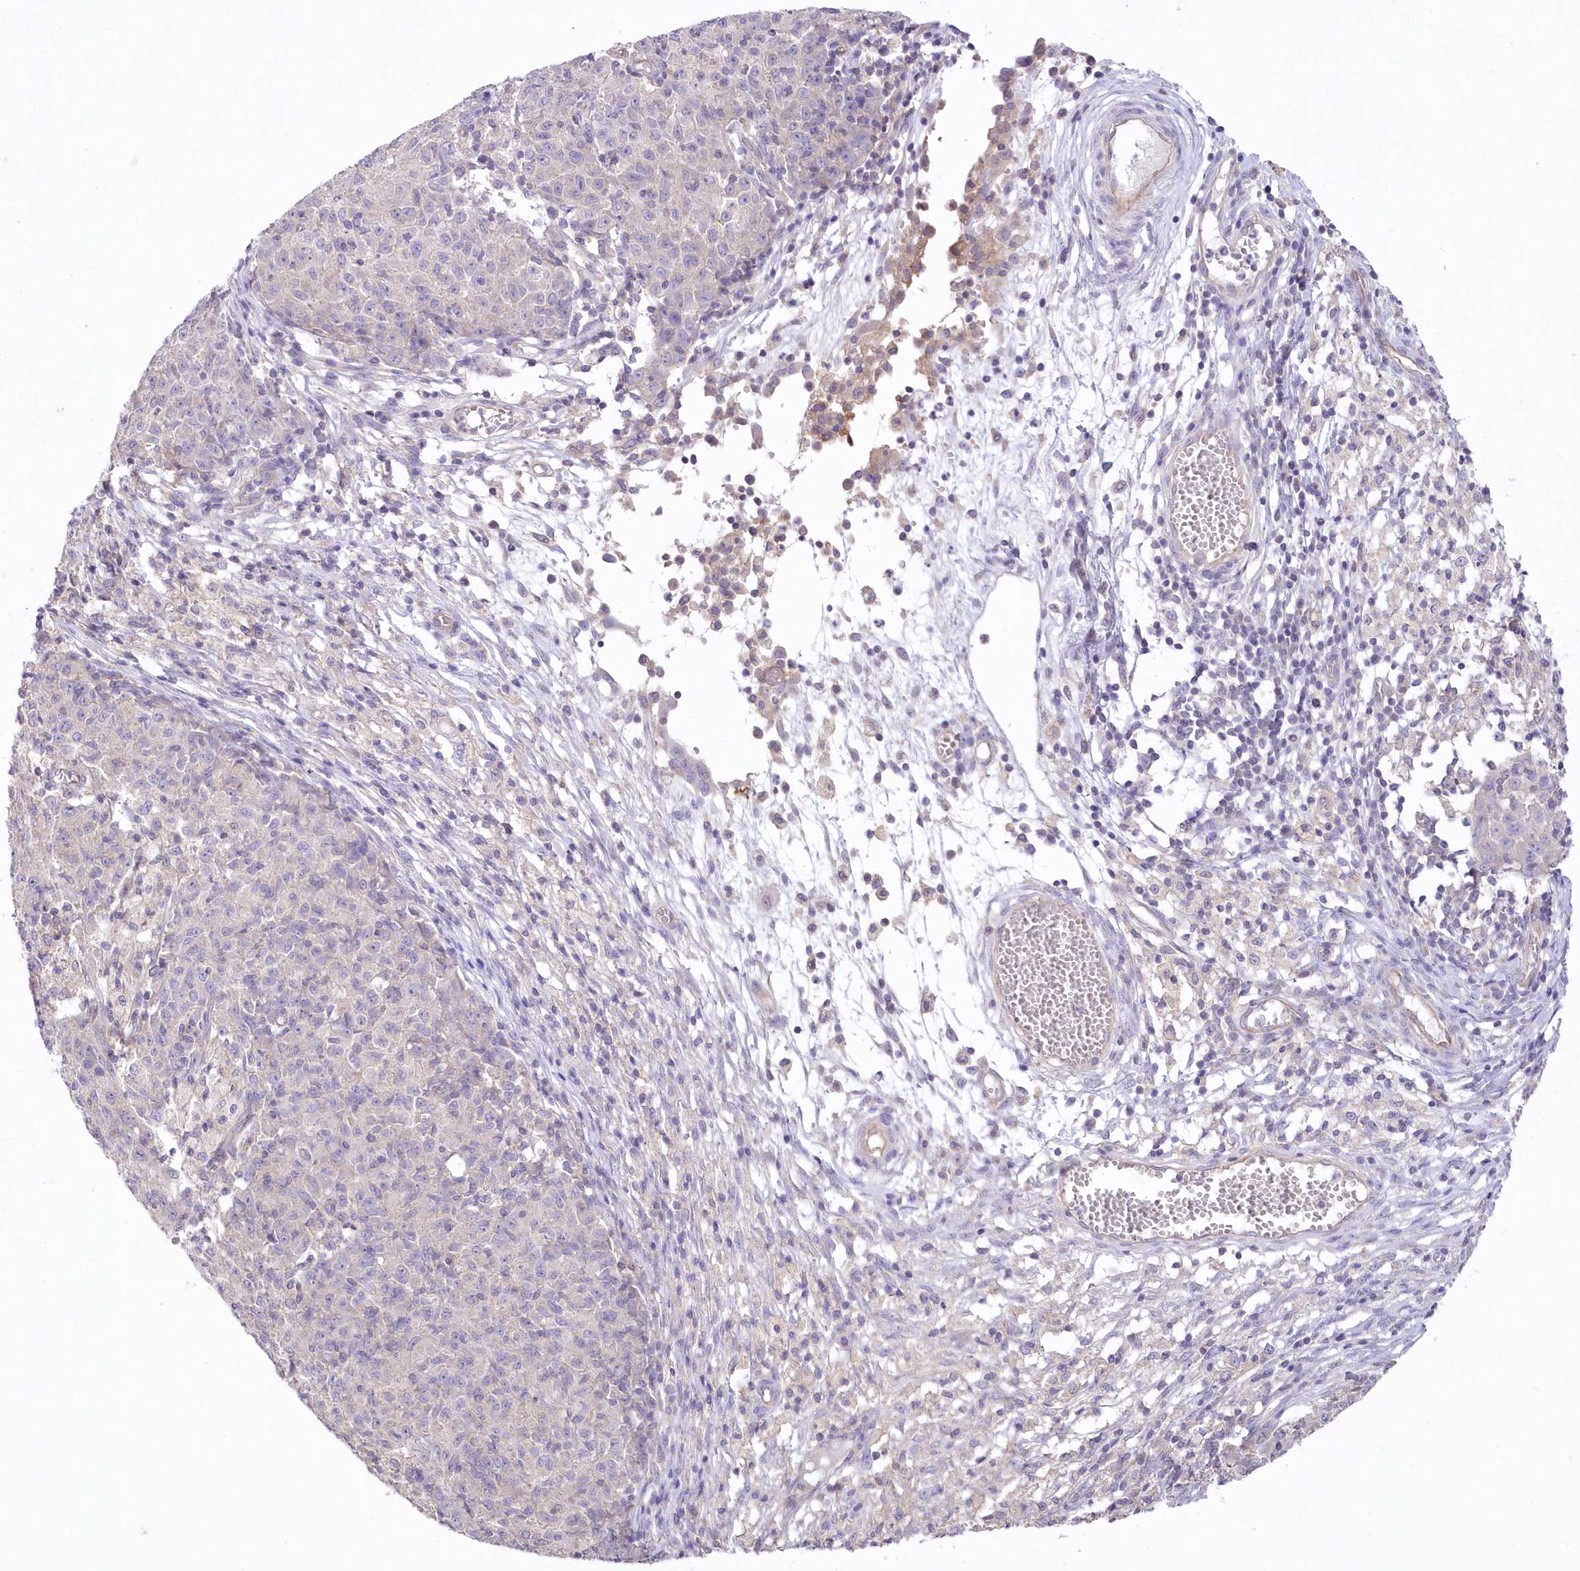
{"staining": {"intensity": "negative", "quantity": "none", "location": "none"}, "tissue": "ovarian cancer", "cell_type": "Tumor cells", "image_type": "cancer", "snomed": [{"axis": "morphology", "description": "Carcinoma, endometroid"}, {"axis": "topography", "description": "Ovary"}], "caption": "The photomicrograph shows no staining of tumor cells in ovarian endometroid carcinoma.", "gene": "ITSN2", "patient": {"sex": "female", "age": 42}}